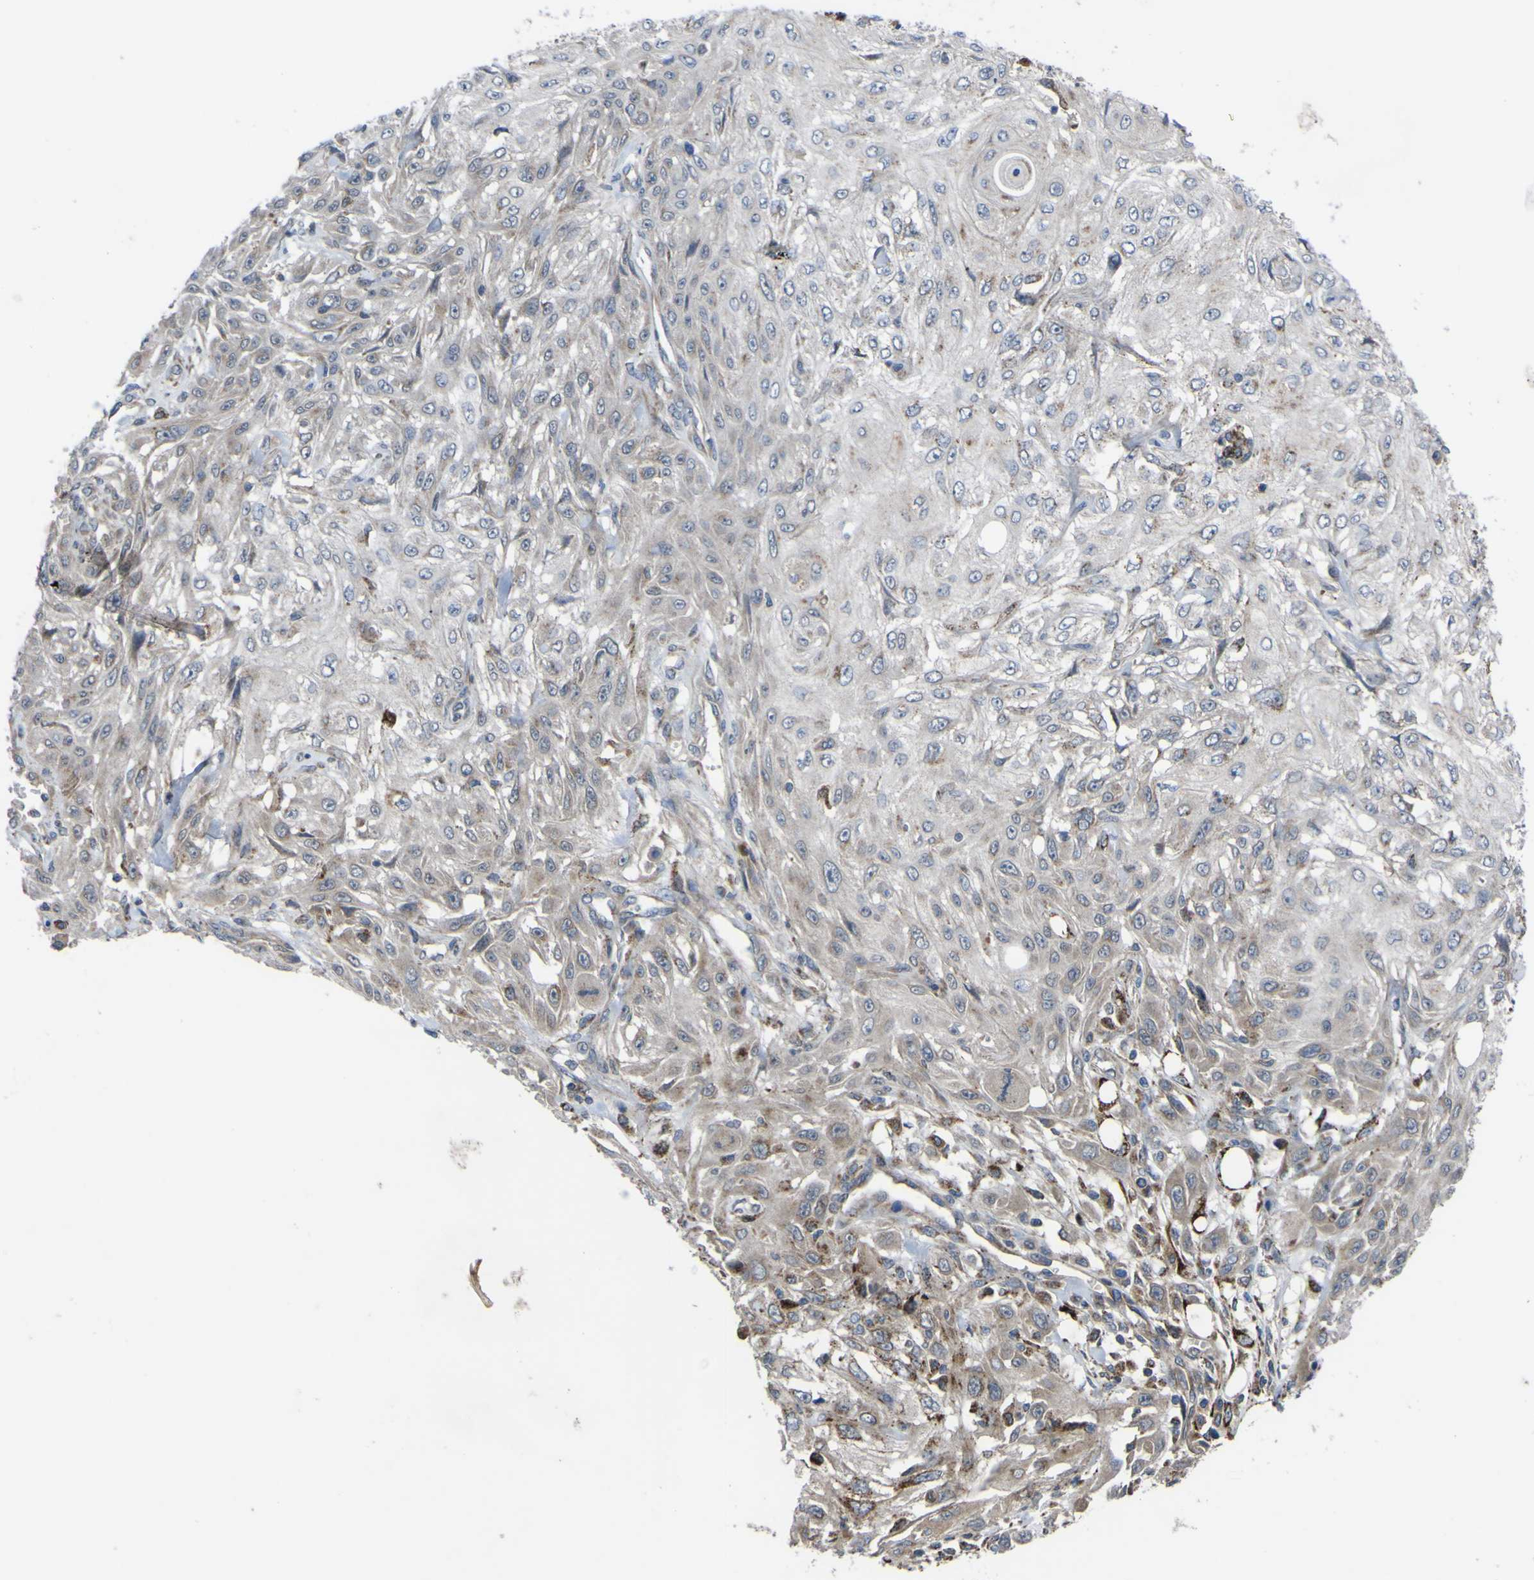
{"staining": {"intensity": "weak", "quantity": "<25%", "location": "cytoplasmic/membranous"}, "tissue": "skin cancer", "cell_type": "Tumor cells", "image_type": "cancer", "snomed": [{"axis": "morphology", "description": "Squamous cell carcinoma, NOS"}, {"axis": "topography", "description": "Skin"}], "caption": "A high-resolution micrograph shows IHC staining of skin cancer (squamous cell carcinoma), which exhibits no significant staining in tumor cells.", "gene": "GPLD1", "patient": {"sex": "male", "age": 75}}